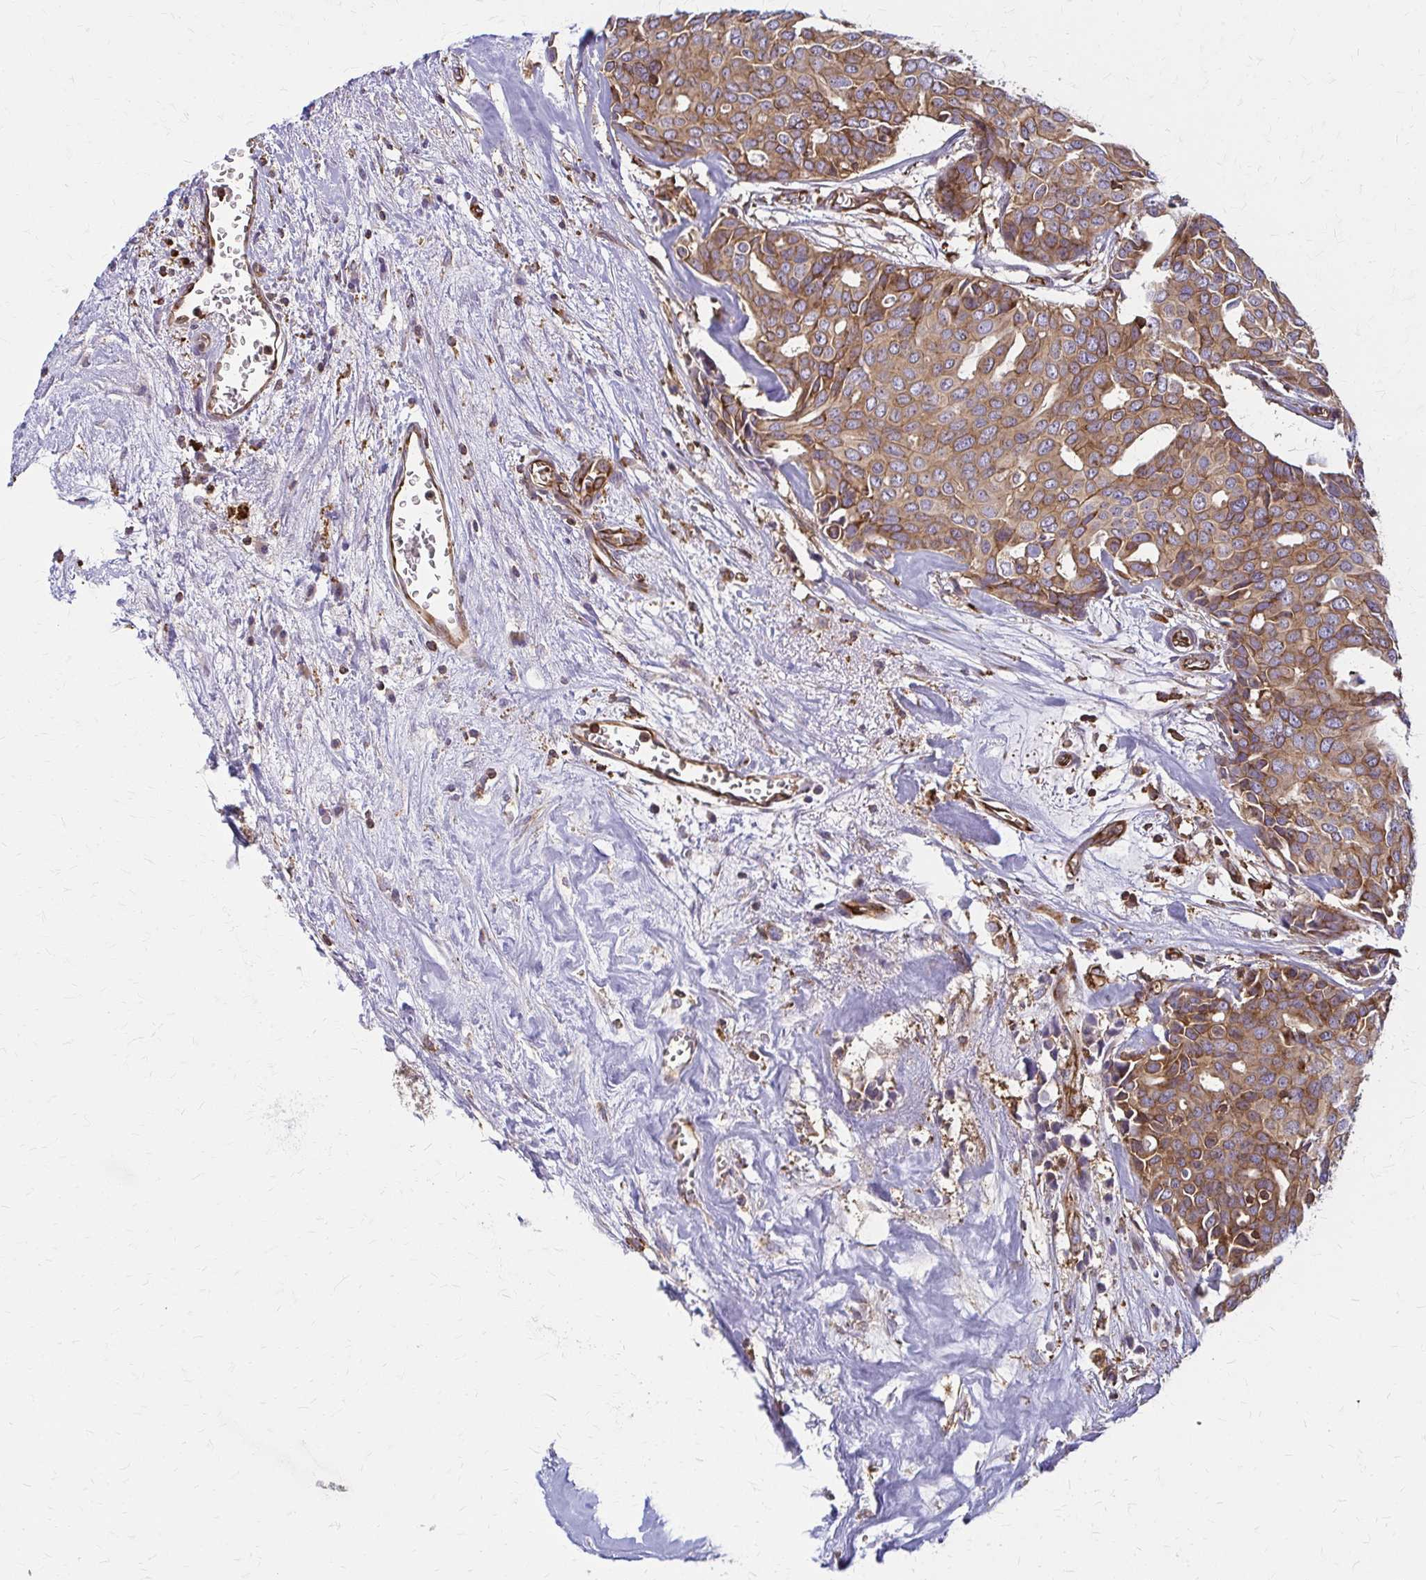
{"staining": {"intensity": "moderate", "quantity": ">75%", "location": "cytoplasmic/membranous"}, "tissue": "breast cancer", "cell_type": "Tumor cells", "image_type": "cancer", "snomed": [{"axis": "morphology", "description": "Duct carcinoma"}, {"axis": "topography", "description": "Breast"}], "caption": "Invasive ductal carcinoma (breast) stained with a protein marker demonstrates moderate staining in tumor cells.", "gene": "WASF2", "patient": {"sex": "female", "age": 54}}